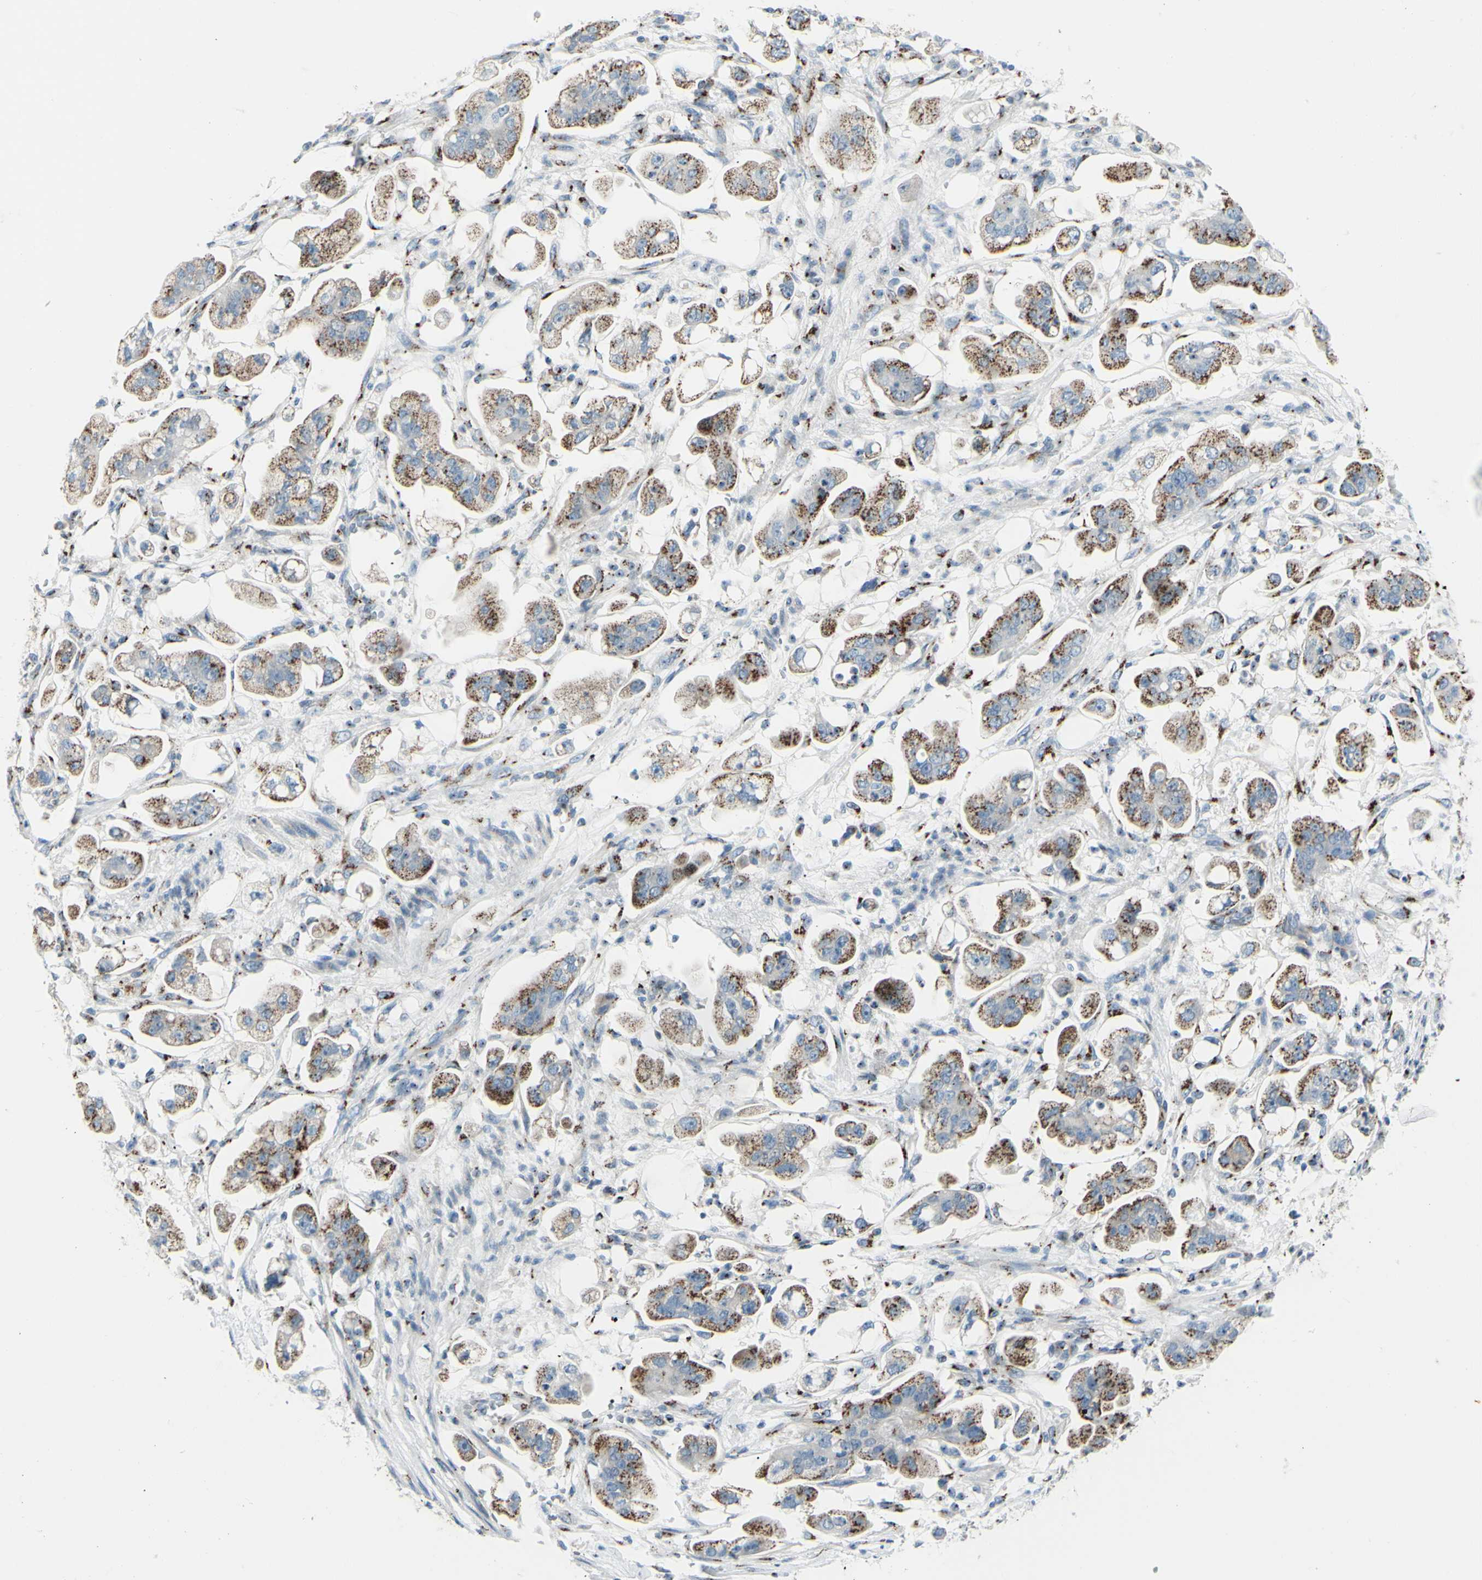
{"staining": {"intensity": "moderate", "quantity": ">75%", "location": "cytoplasmic/membranous"}, "tissue": "stomach cancer", "cell_type": "Tumor cells", "image_type": "cancer", "snomed": [{"axis": "morphology", "description": "Adenocarcinoma, NOS"}, {"axis": "topography", "description": "Stomach"}], "caption": "Immunohistochemical staining of human adenocarcinoma (stomach) exhibits medium levels of moderate cytoplasmic/membranous staining in about >75% of tumor cells. (Brightfield microscopy of DAB IHC at high magnification).", "gene": "B4GALT1", "patient": {"sex": "male", "age": 62}}